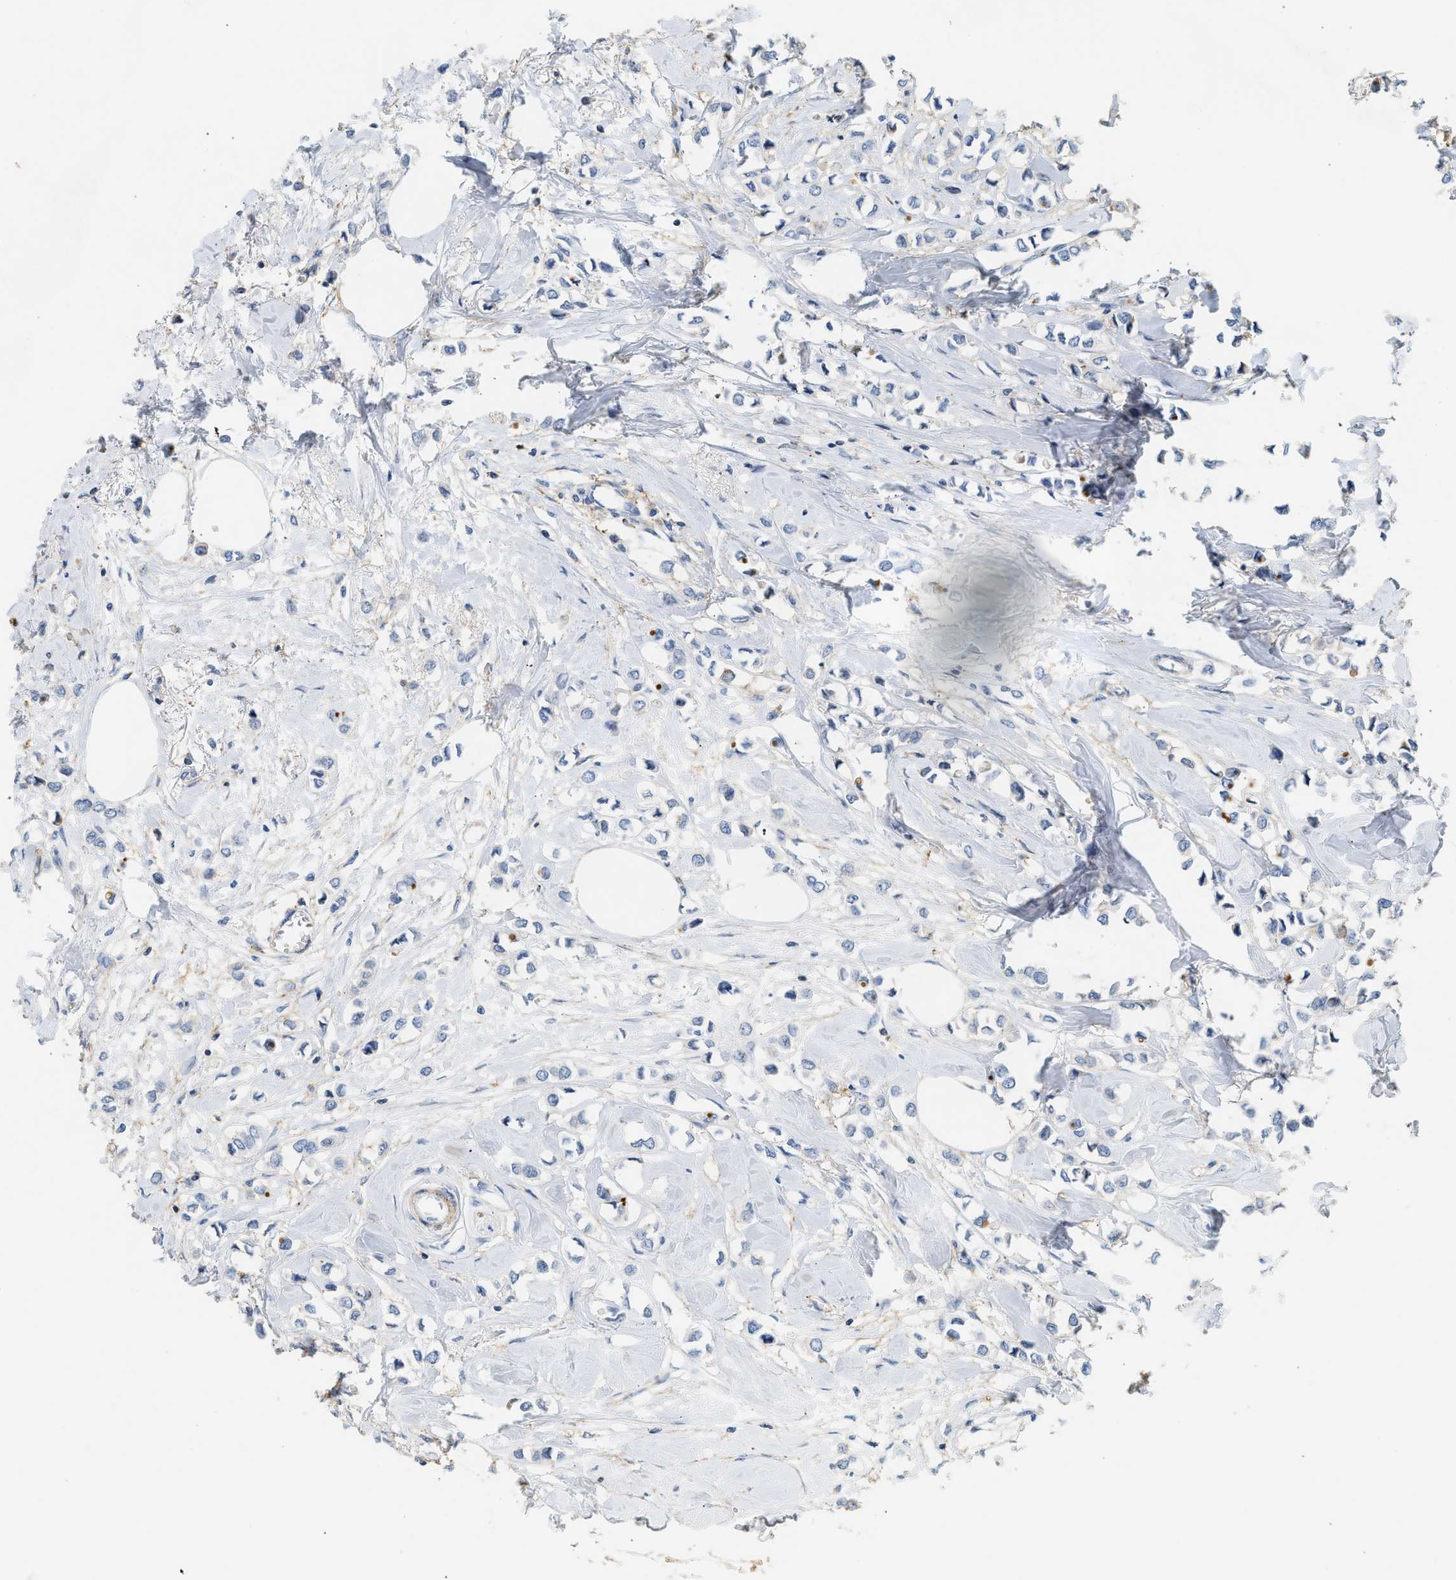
{"staining": {"intensity": "negative", "quantity": "none", "location": "none"}, "tissue": "breast cancer", "cell_type": "Tumor cells", "image_type": "cancer", "snomed": [{"axis": "morphology", "description": "Lobular carcinoma"}, {"axis": "topography", "description": "Breast"}], "caption": "Immunohistochemical staining of breast lobular carcinoma shows no significant positivity in tumor cells.", "gene": "BVES", "patient": {"sex": "female", "age": 51}}